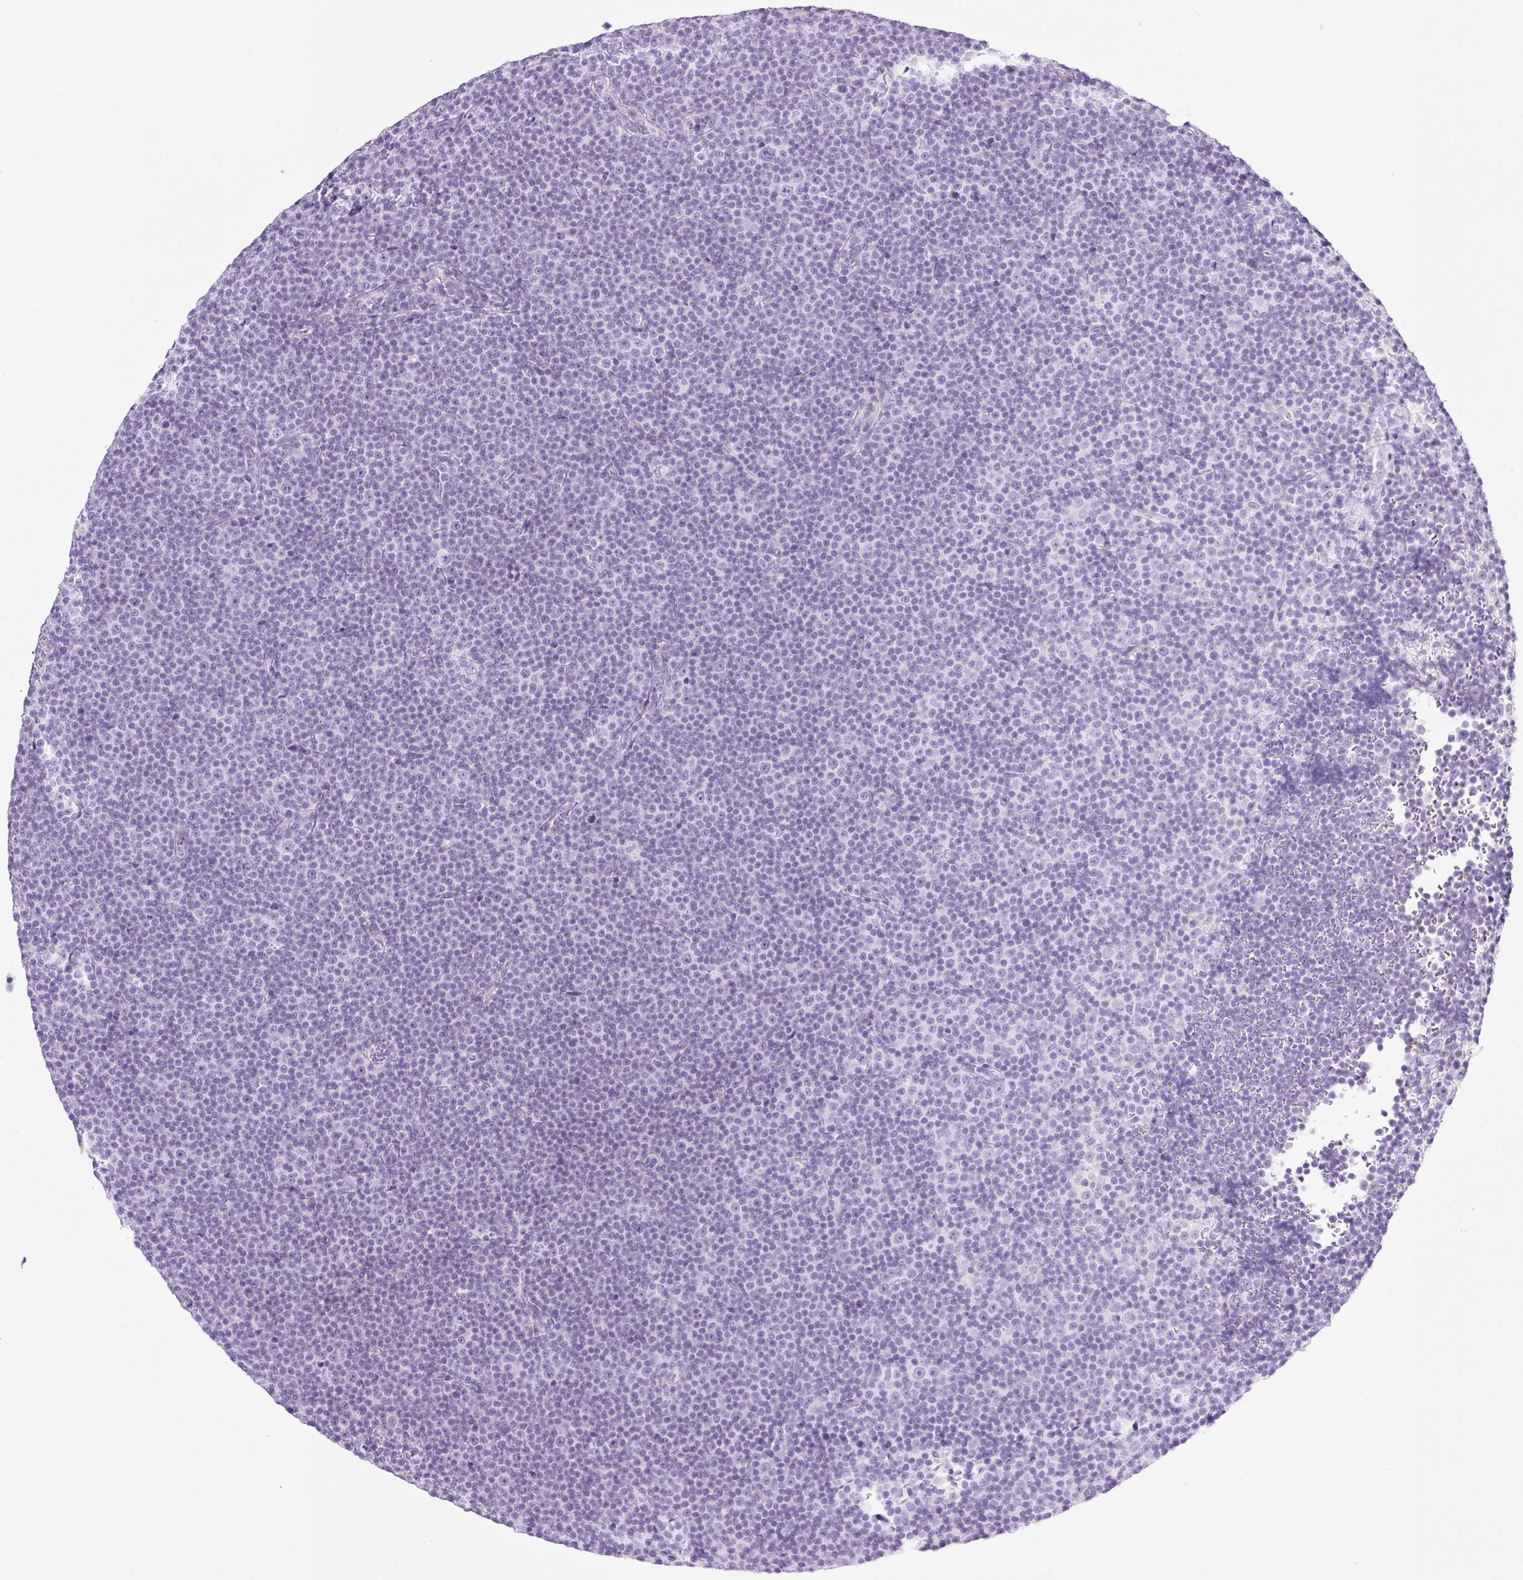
{"staining": {"intensity": "negative", "quantity": "none", "location": "none"}, "tissue": "lymphoma", "cell_type": "Tumor cells", "image_type": "cancer", "snomed": [{"axis": "morphology", "description": "Malignant lymphoma, non-Hodgkin's type, Low grade"}, {"axis": "topography", "description": "Lymph node"}], "caption": "An immunohistochemistry histopathology image of lymphoma is shown. There is no staining in tumor cells of lymphoma.", "gene": "SPRR4", "patient": {"sex": "female", "age": 67}}